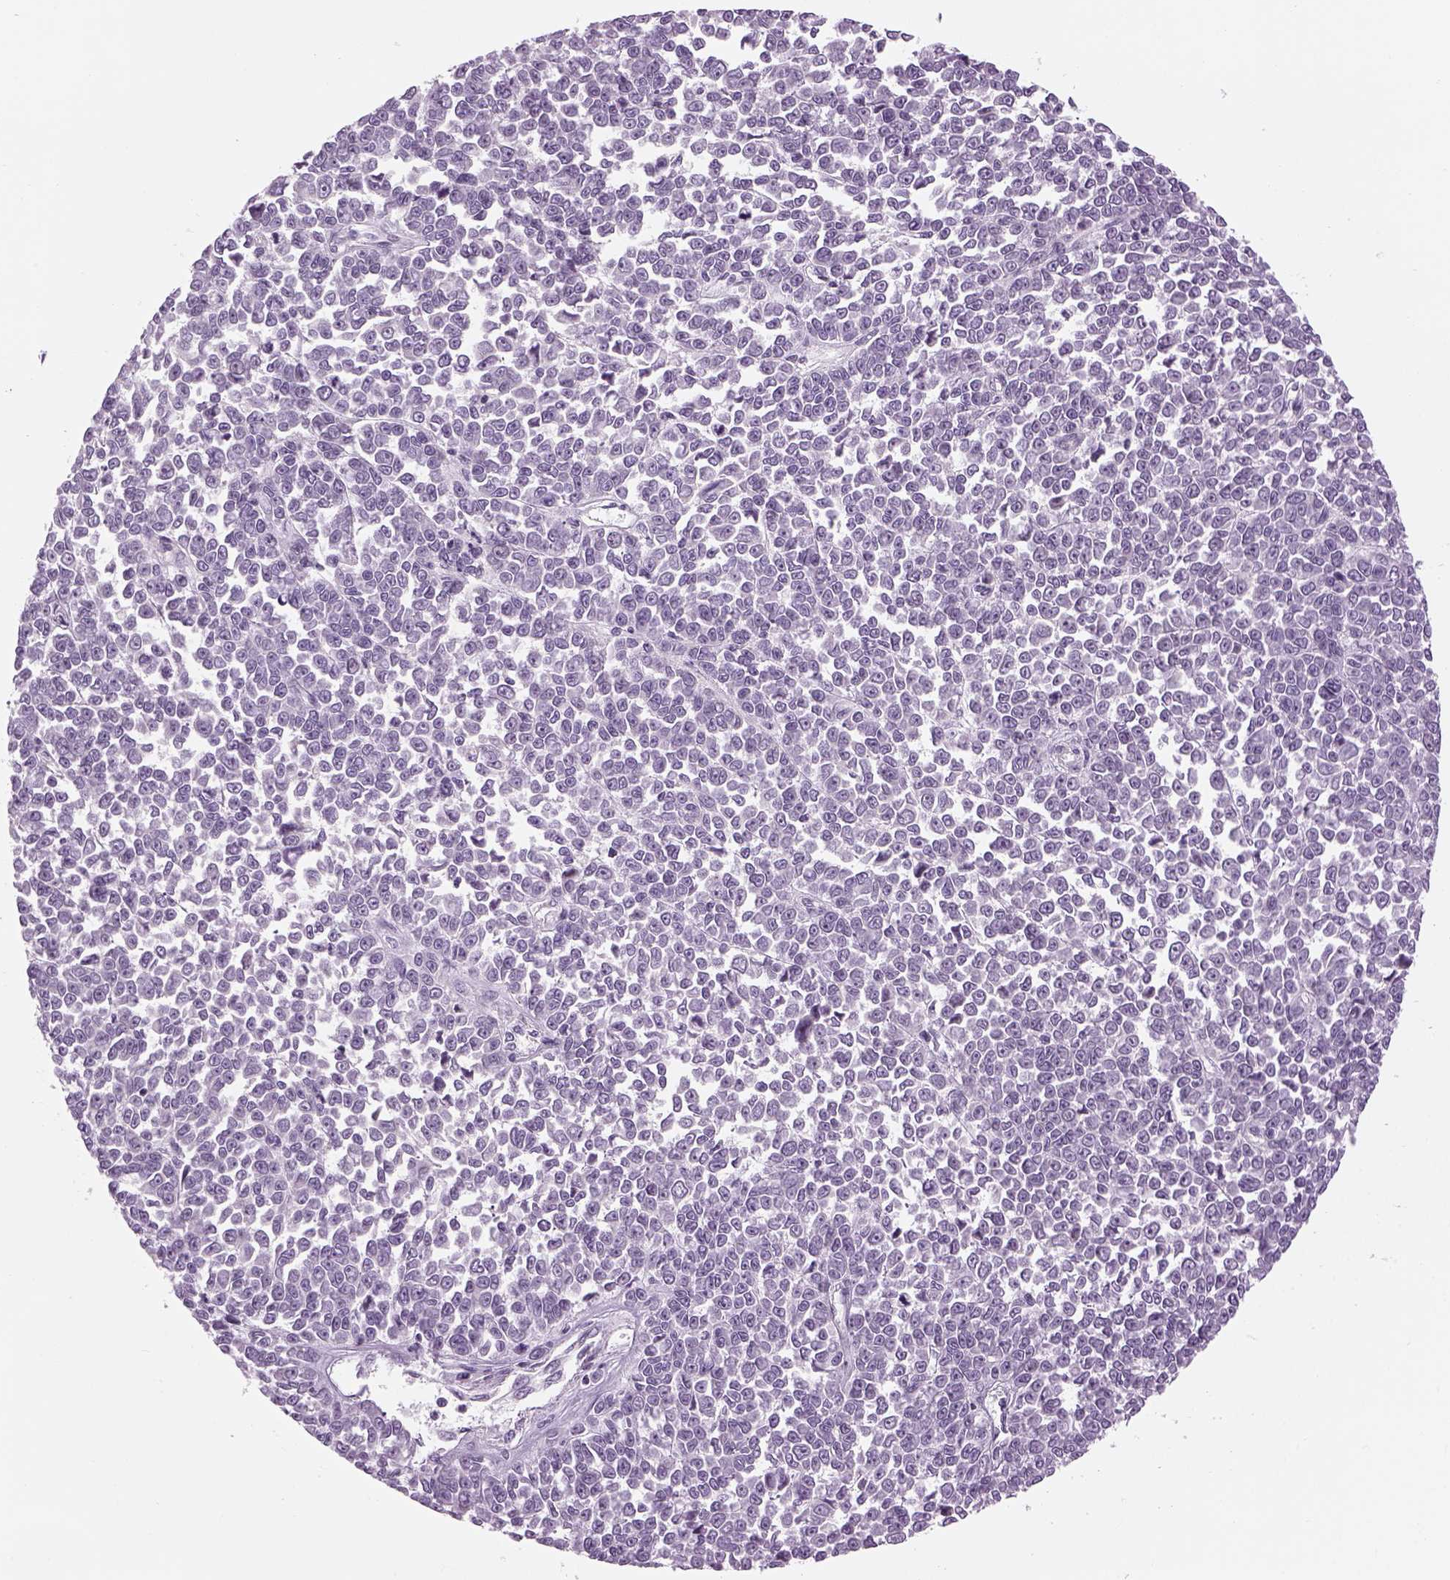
{"staining": {"intensity": "negative", "quantity": "none", "location": "none"}, "tissue": "melanoma", "cell_type": "Tumor cells", "image_type": "cancer", "snomed": [{"axis": "morphology", "description": "Malignant melanoma, NOS"}, {"axis": "topography", "description": "Skin"}], "caption": "Image shows no significant protein positivity in tumor cells of melanoma. (Brightfield microscopy of DAB (3,3'-diaminobenzidine) immunohistochemistry at high magnification).", "gene": "LRRIQ3", "patient": {"sex": "female", "age": 95}}